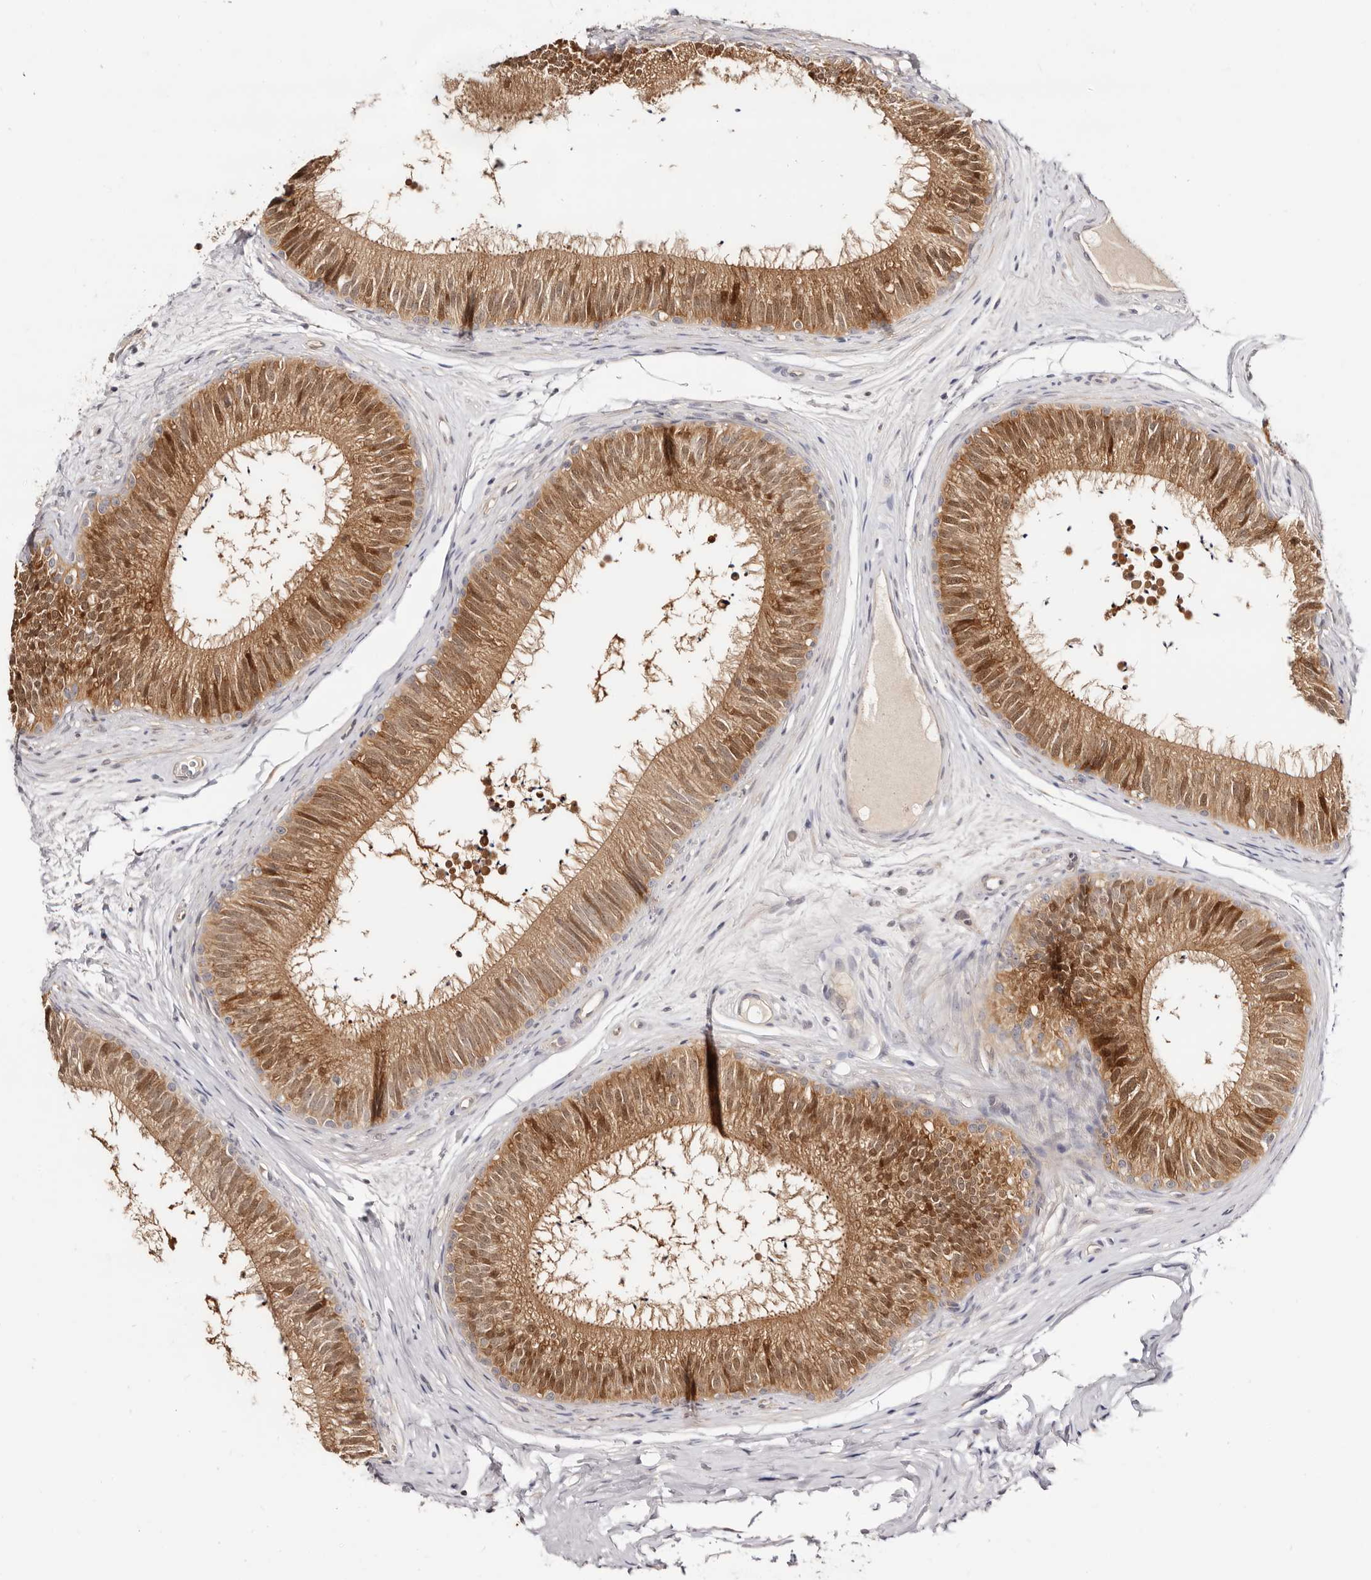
{"staining": {"intensity": "moderate", "quantity": "25%-75%", "location": "cytoplasmic/membranous,nuclear"}, "tissue": "epididymis", "cell_type": "Glandular cells", "image_type": "normal", "snomed": [{"axis": "morphology", "description": "Normal tissue, NOS"}, {"axis": "topography", "description": "Epididymis"}], "caption": "Immunohistochemistry (IHC) (DAB) staining of unremarkable epididymis displays moderate cytoplasmic/membranous,nuclear protein staining in about 25%-75% of glandular cells.", "gene": "BCL2L15", "patient": {"sex": "male", "age": 29}}